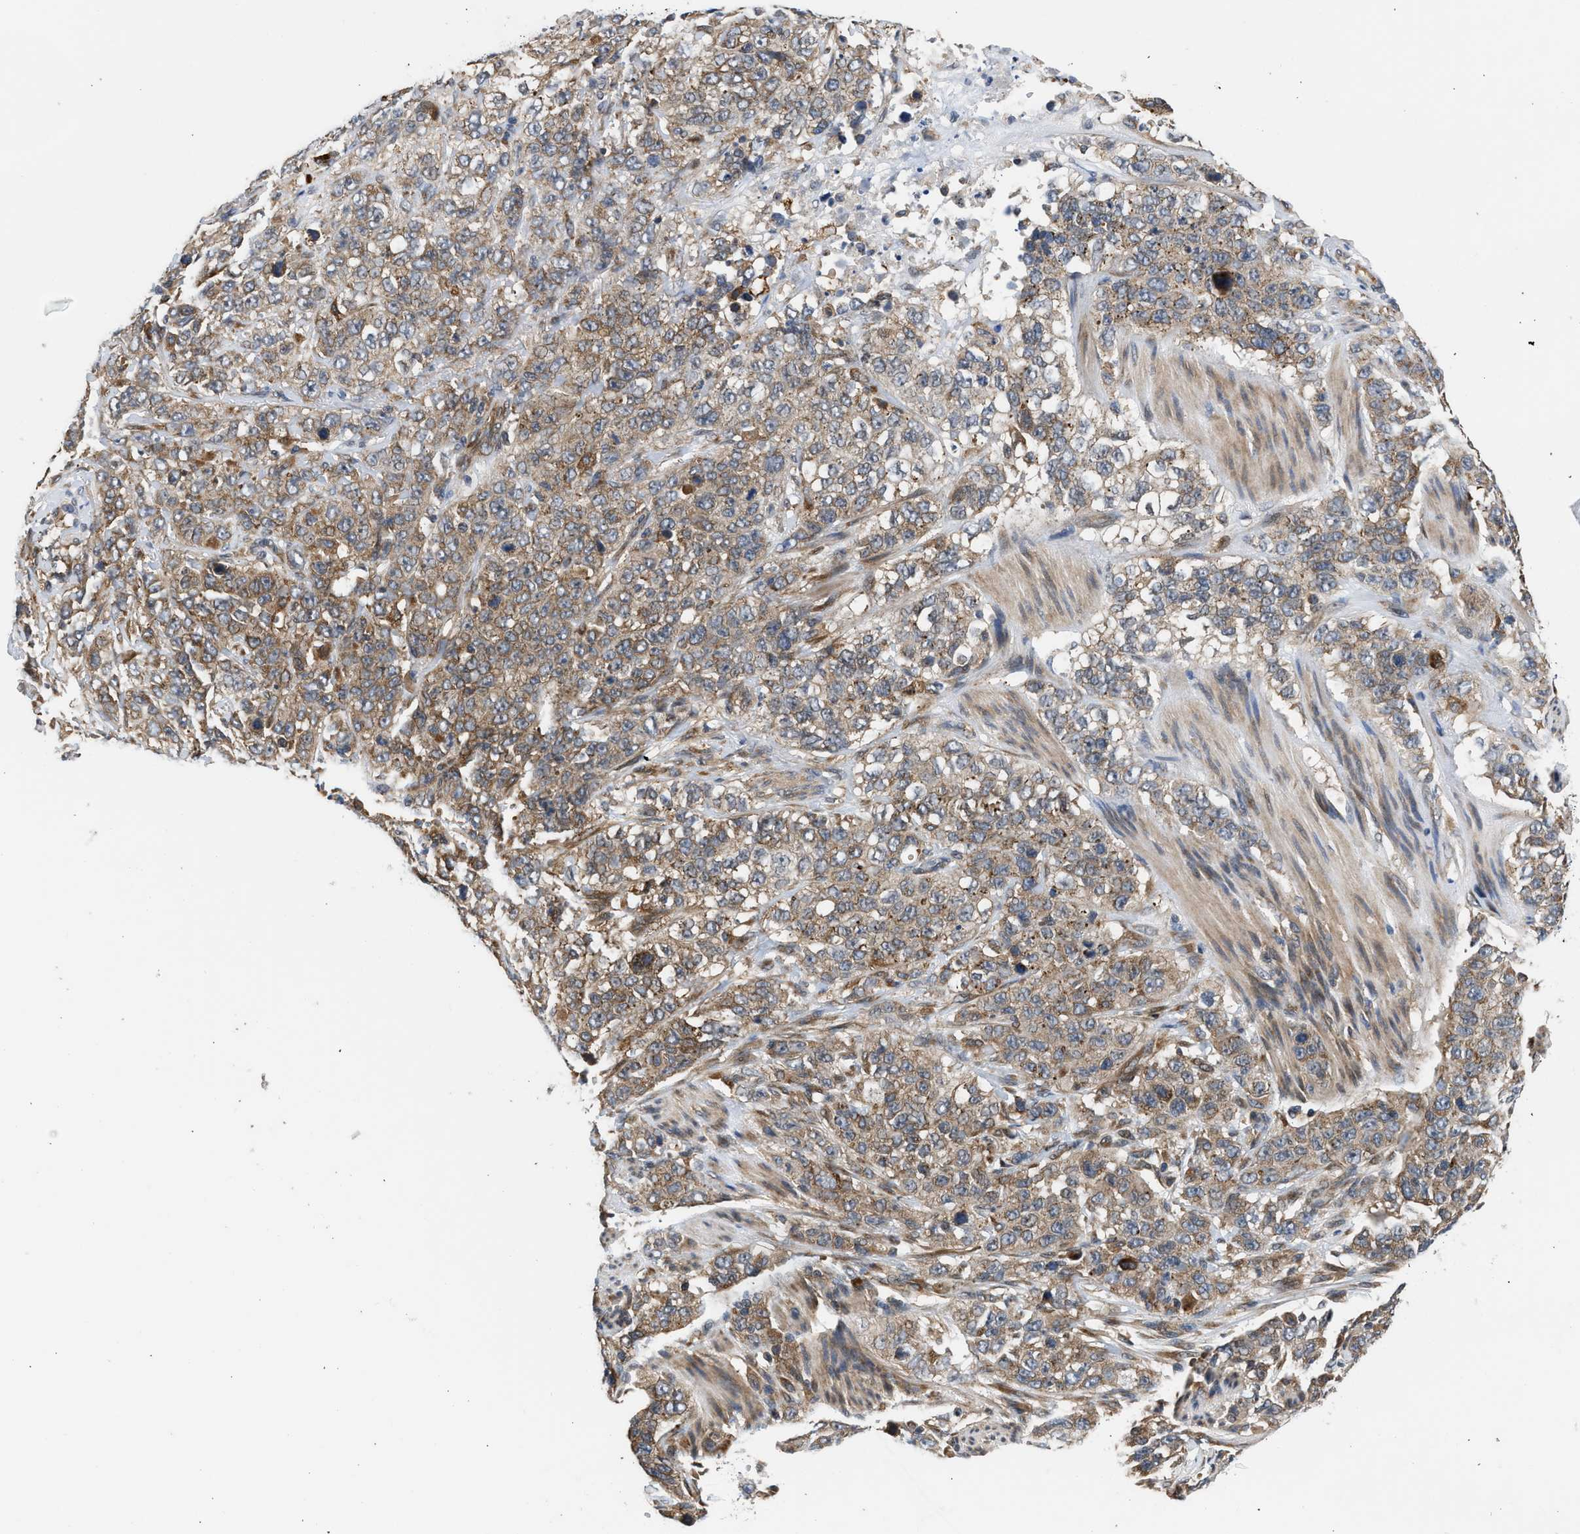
{"staining": {"intensity": "weak", "quantity": ">75%", "location": "cytoplasmic/membranous"}, "tissue": "stomach cancer", "cell_type": "Tumor cells", "image_type": "cancer", "snomed": [{"axis": "morphology", "description": "Adenocarcinoma, NOS"}, {"axis": "topography", "description": "Stomach"}], "caption": "Adenocarcinoma (stomach) tissue displays weak cytoplasmic/membranous positivity in about >75% of tumor cells, visualized by immunohistochemistry.", "gene": "POLG2", "patient": {"sex": "male", "age": 48}}